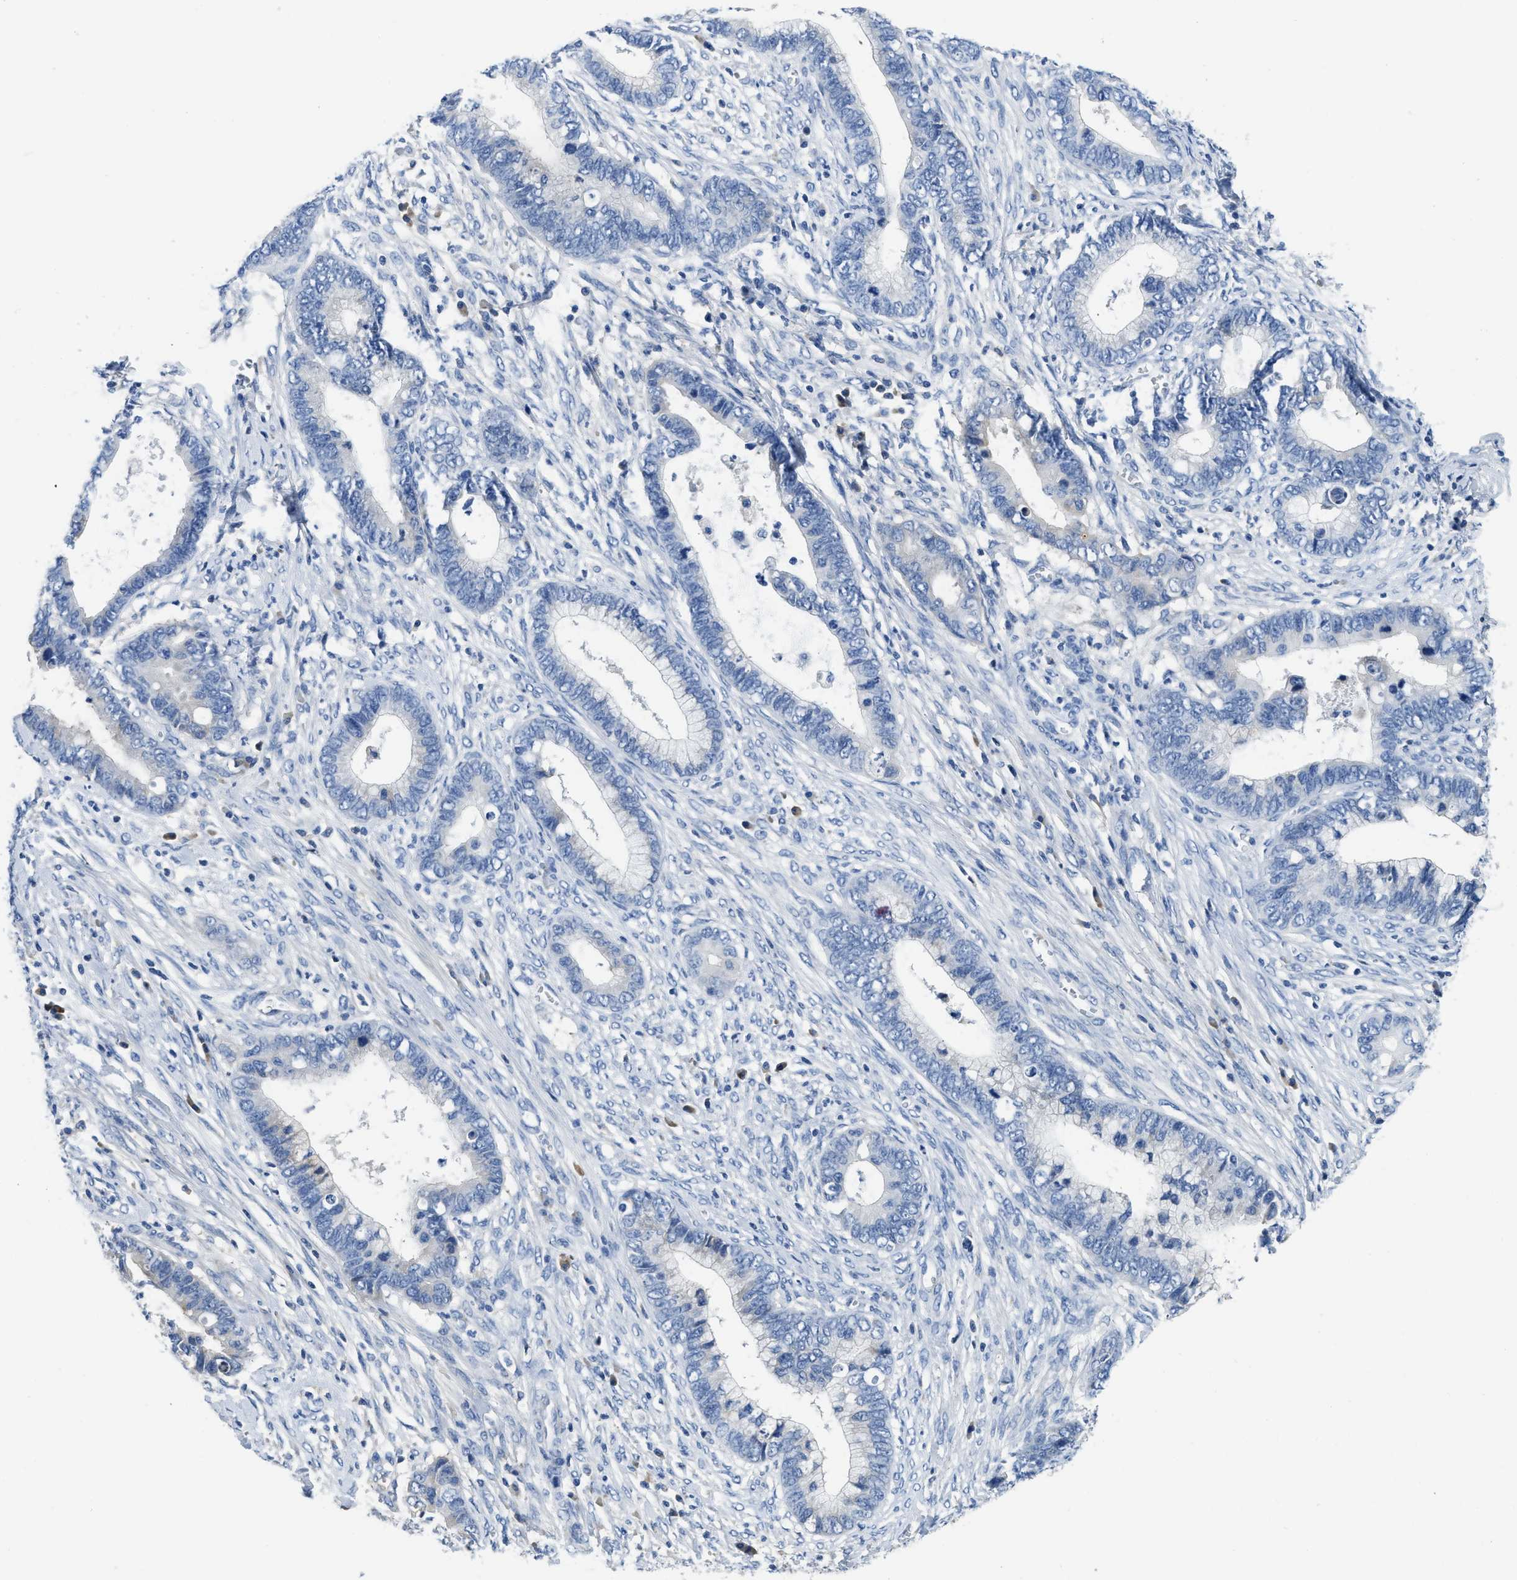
{"staining": {"intensity": "negative", "quantity": "none", "location": "none"}, "tissue": "cervical cancer", "cell_type": "Tumor cells", "image_type": "cancer", "snomed": [{"axis": "morphology", "description": "Adenocarcinoma, NOS"}, {"axis": "topography", "description": "Cervix"}], "caption": "Immunohistochemistry (IHC) micrograph of human cervical cancer stained for a protein (brown), which reveals no staining in tumor cells.", "gene": "C1S", "patient": {"sex": "female", "age": 44}}